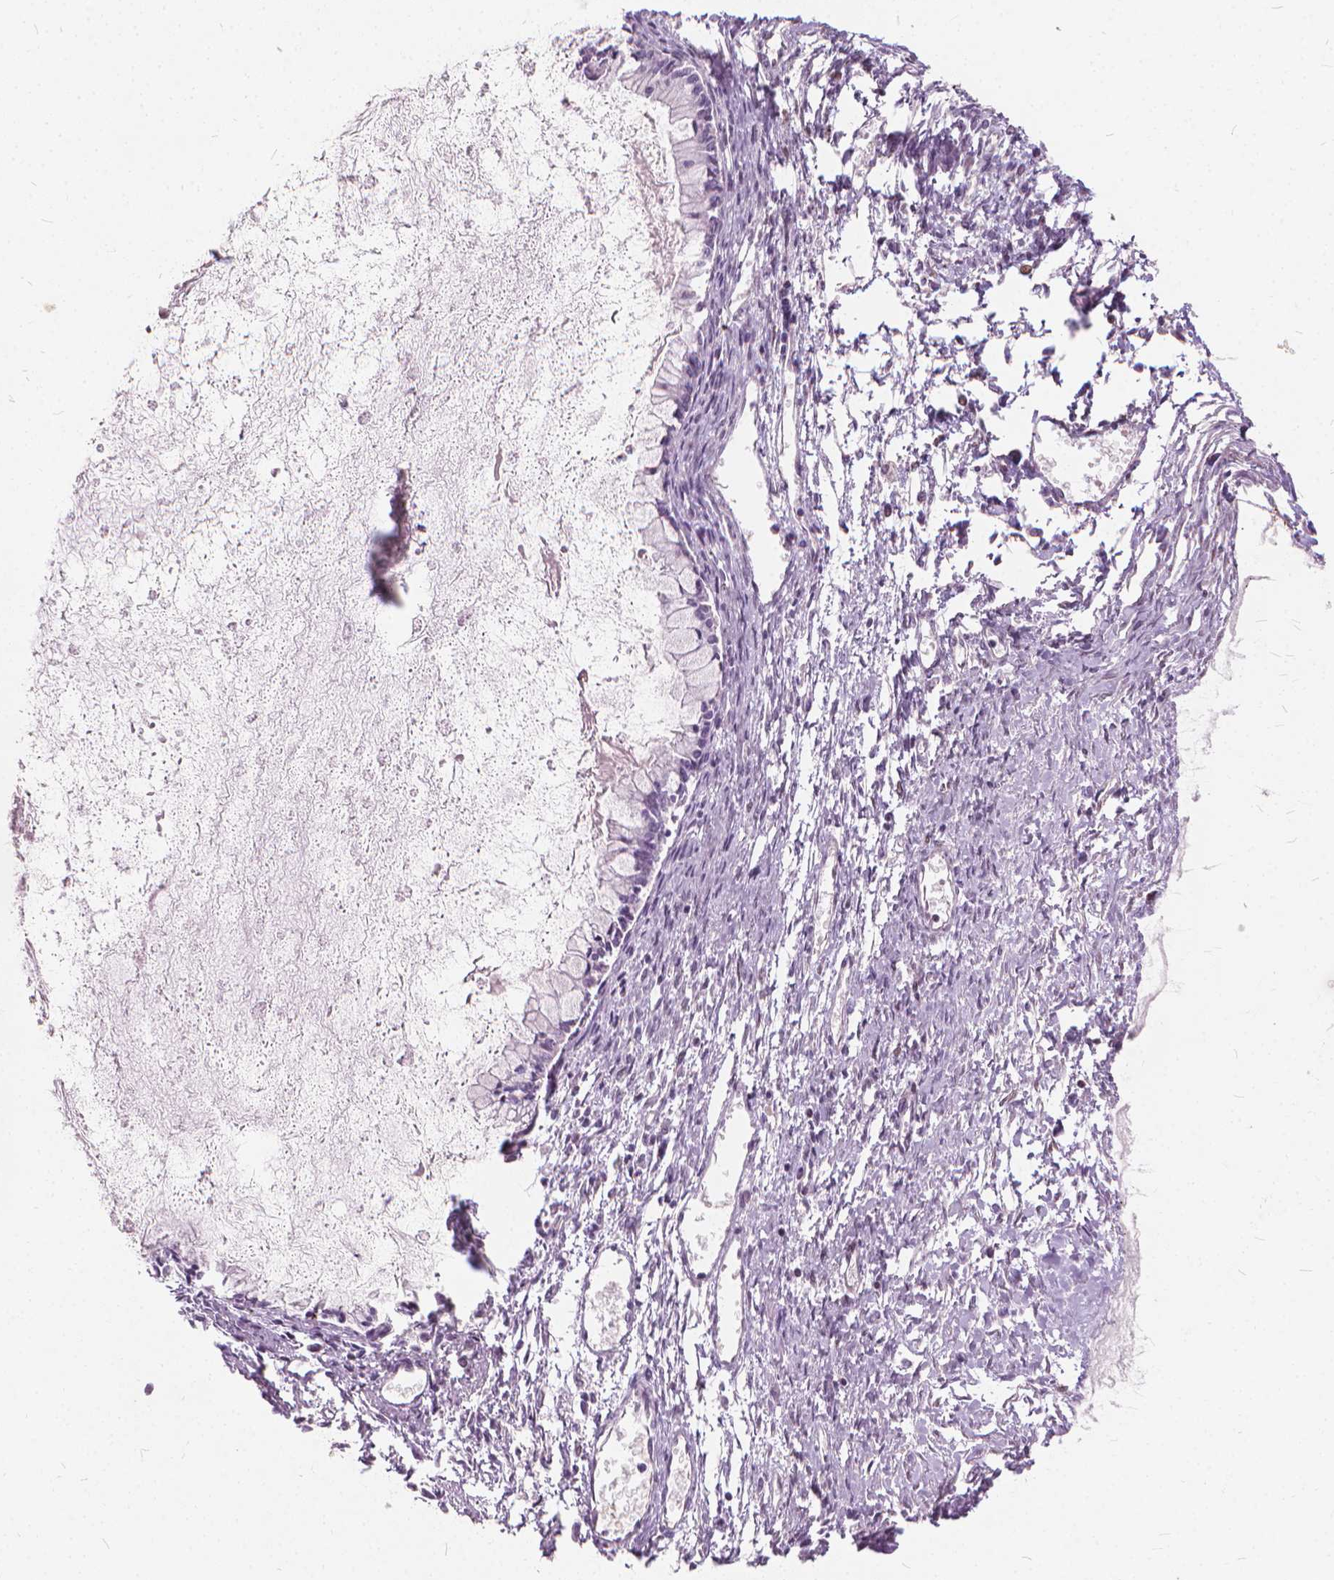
{"staining": {"intensity": "negative", "quantity": "none", "location": "none"}, "tissue": "ovarian cancer", "cell_type": "Tumor cells", "image_type": "cancer", "snomed": [{"axis": "morphology", "description": "Cystadenocarcinoma, mucinous, NOS"}, {"axis": "topography", "description": "Ovary"}], "caption": "Ovarian cancer (mucinous cystadenocarcinoma) was stained to show a protein in brown. There is no significant positivity in tumor cells.", "gene": "STAT5B", "patient": {"sex": "female", "age": 67}}